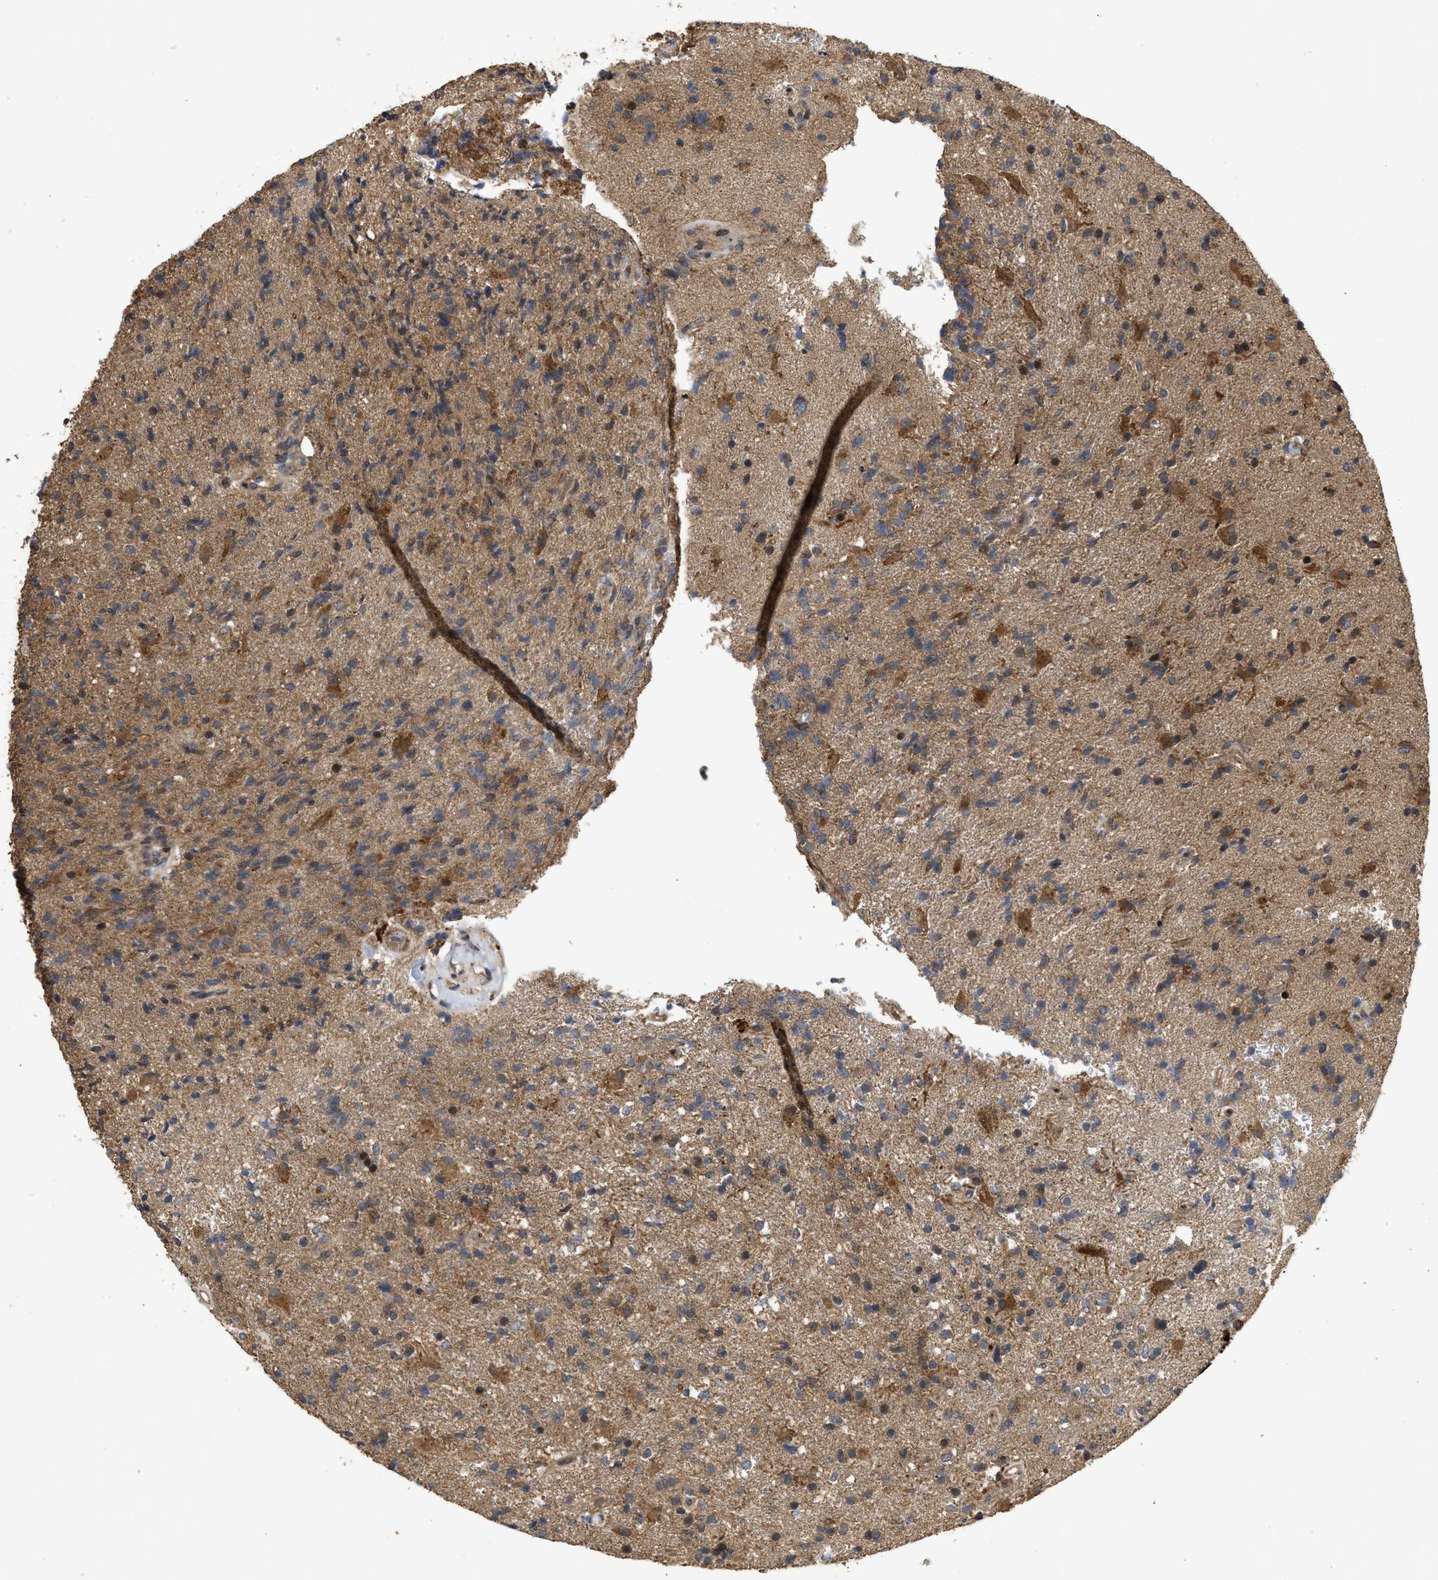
{"staining": {"intensity": "moderate", "quantity": ">75%", "location": "cytoplasmic/membranous"}, "tissue": "glioma", "cell_type": "Tumor cells", "image_type": "cancer", "snomed": [{"axis": "morphology", "description": "Glioma, malignant, High grade"}, {"axis": "topography", "description": "Brain"}], "caption": "Immunohistochemical staining of human high-grade glioma (malignant) demonstrates medium levels of moderate cytoplasmic/membranous expression in about >75% of tumor cells. The protein of interest is shown in brown color, while the nuclei are stained blue.", "gene": "CBR3", "patient": {"sex": "male", "age": 72}}